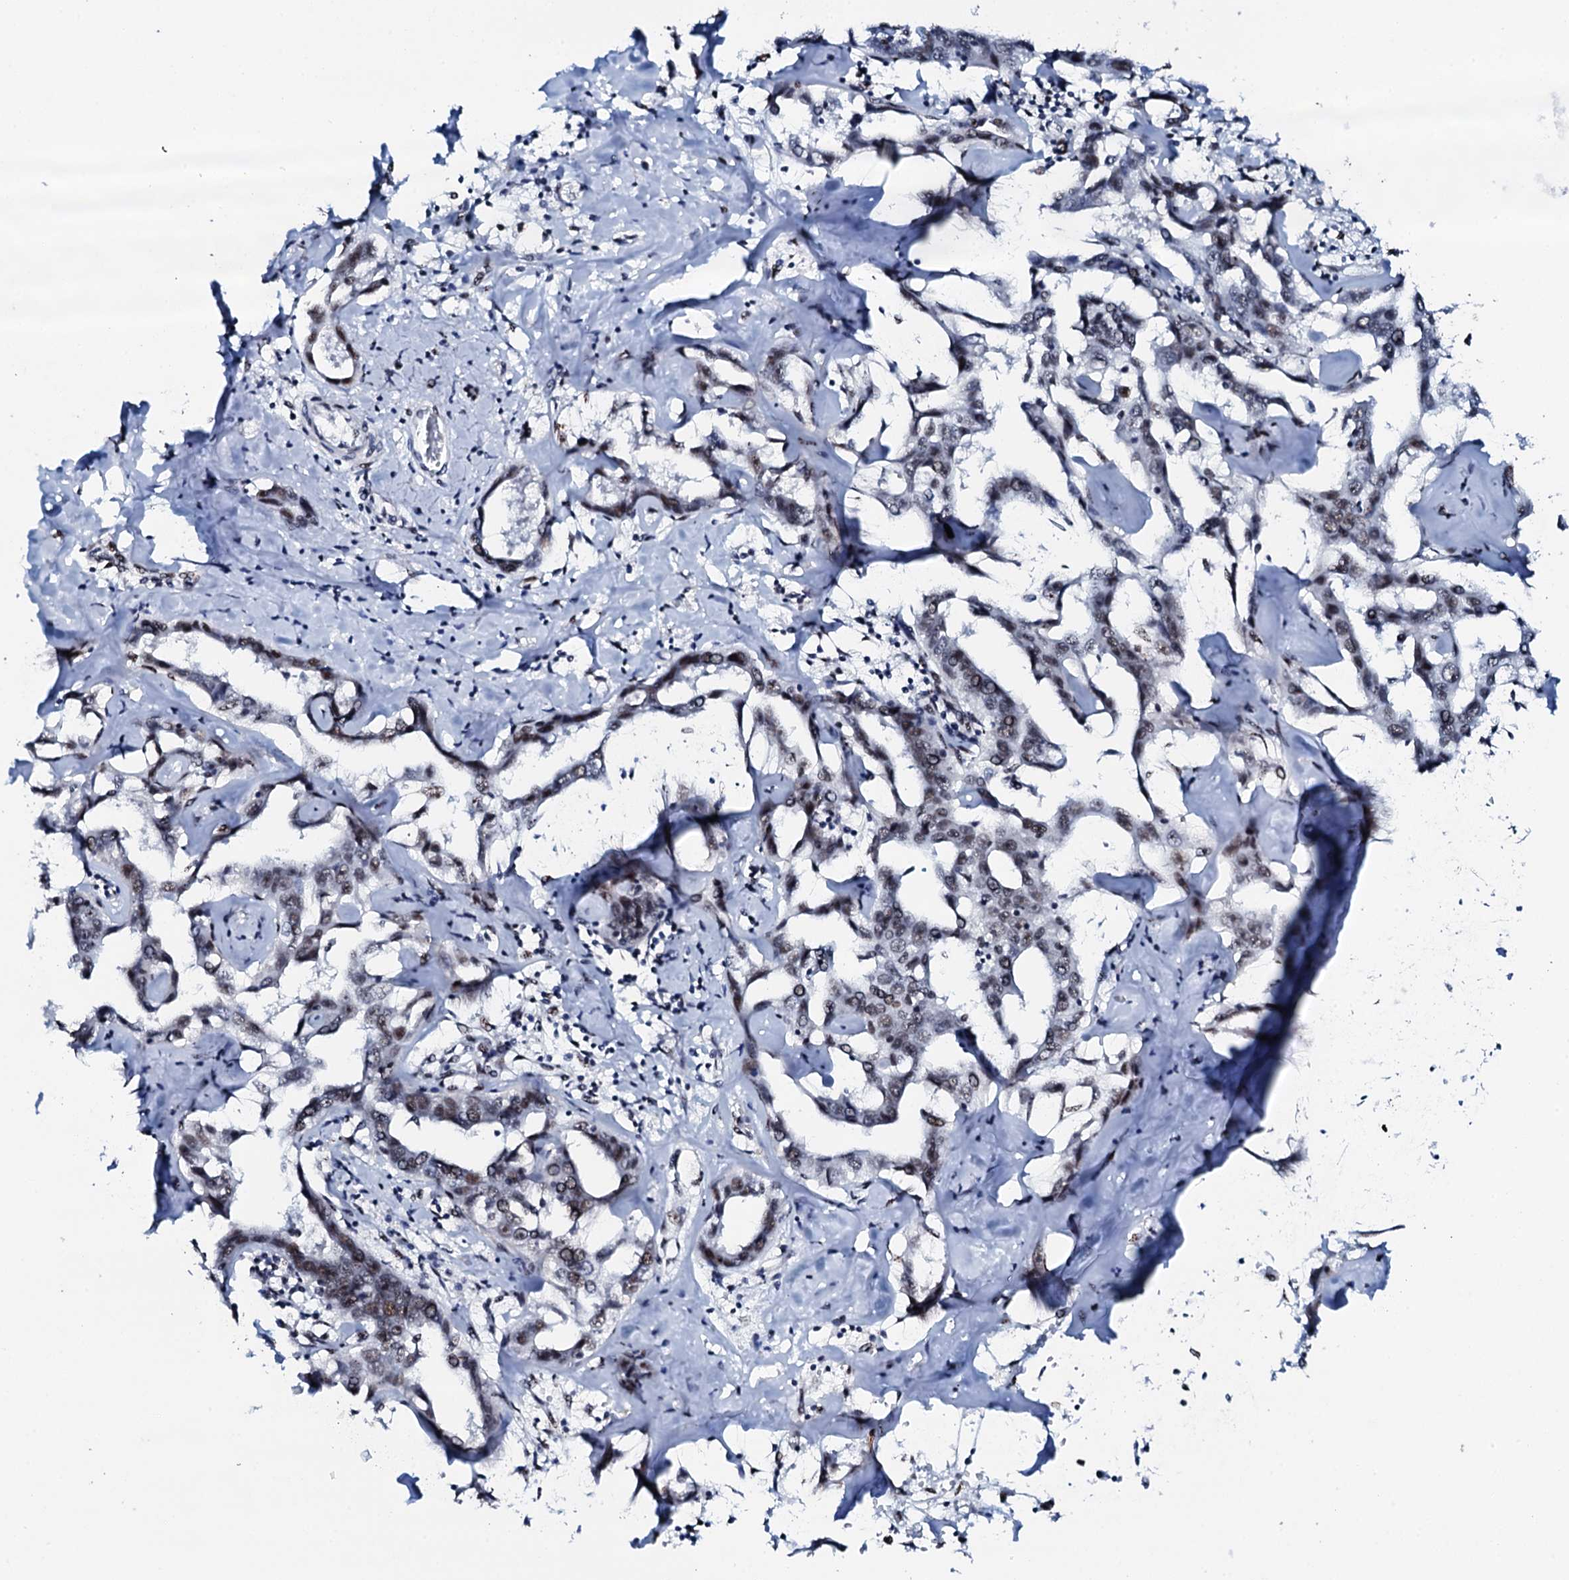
{"staining": {"intensity": "weak", "quantity": "25%-75%", "location": "nuclear"}, "tissue": "liver cancer", "cell_type": "Tumor cells", "image_type": "cancer", "snomed": [{"axis": "morphology", "description": "Cholangiocarcinoma"}, {"axis": "topography", "description": "Liver"}], "caption": "Human liver cancer (cholangiocarcinoma) stained for a protein (brown) reveals weak nuclear positive staining in about 25%-75% of tumor cells.", "gene": "NKAPD1", "patient": {"sex": "male", "age": 59}}